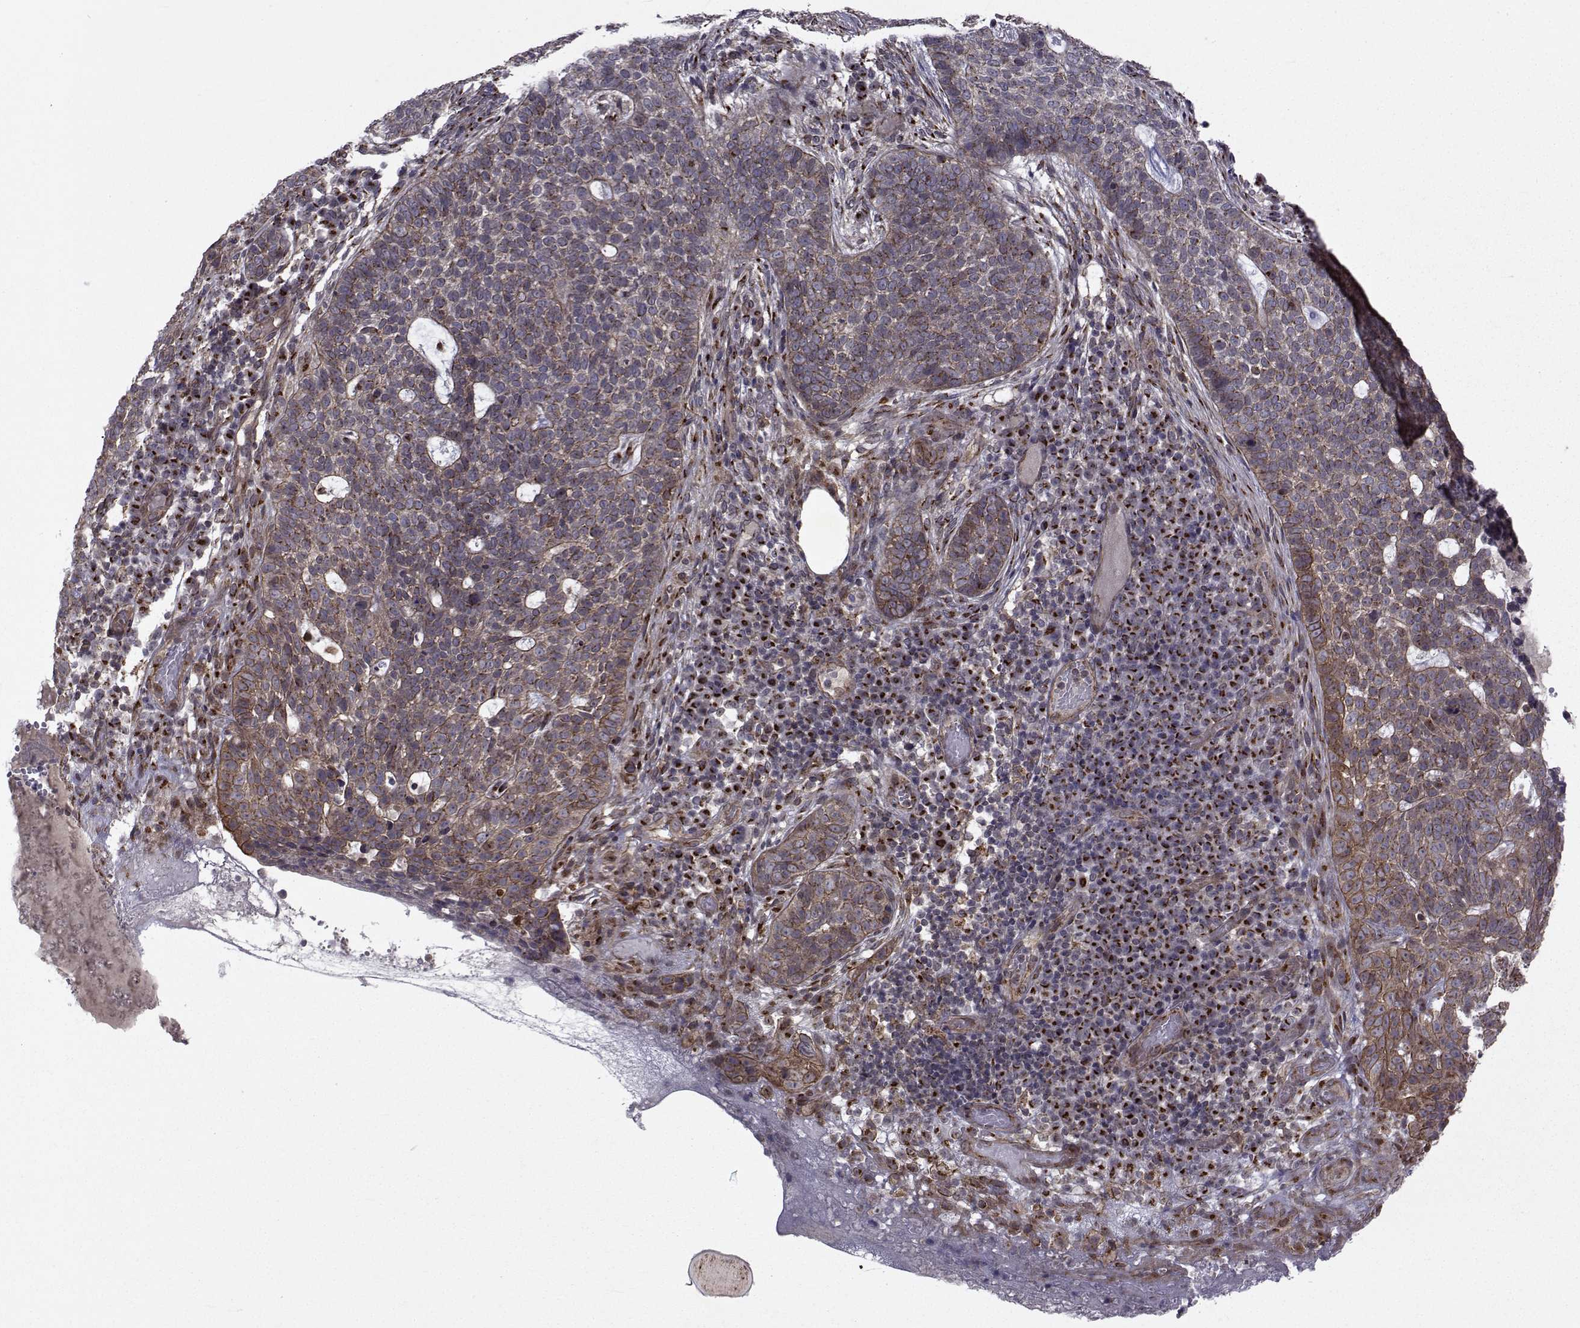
{"staining": {"intensity": "moderate", "quantity": "25%-75%", "location": "cytoplasmic/membranous"}, "tissue": "skin cancer", "cell_type": "Tumor cells", "image_type": "cancer", "snomed": [{"axis": "morphology", "description": "Basal cell carcinoma"}, {"axis": "topography", "description": "Skin"}], "caption": "Moderate cytoplasmic/membranous expression for a protein is seen in about 25%-75% of tumor cells of basal cell carcinoma (skin) using IHC.", "gene": "ATP6V1C2", "patient": {"sex": "female", "age": 69}}